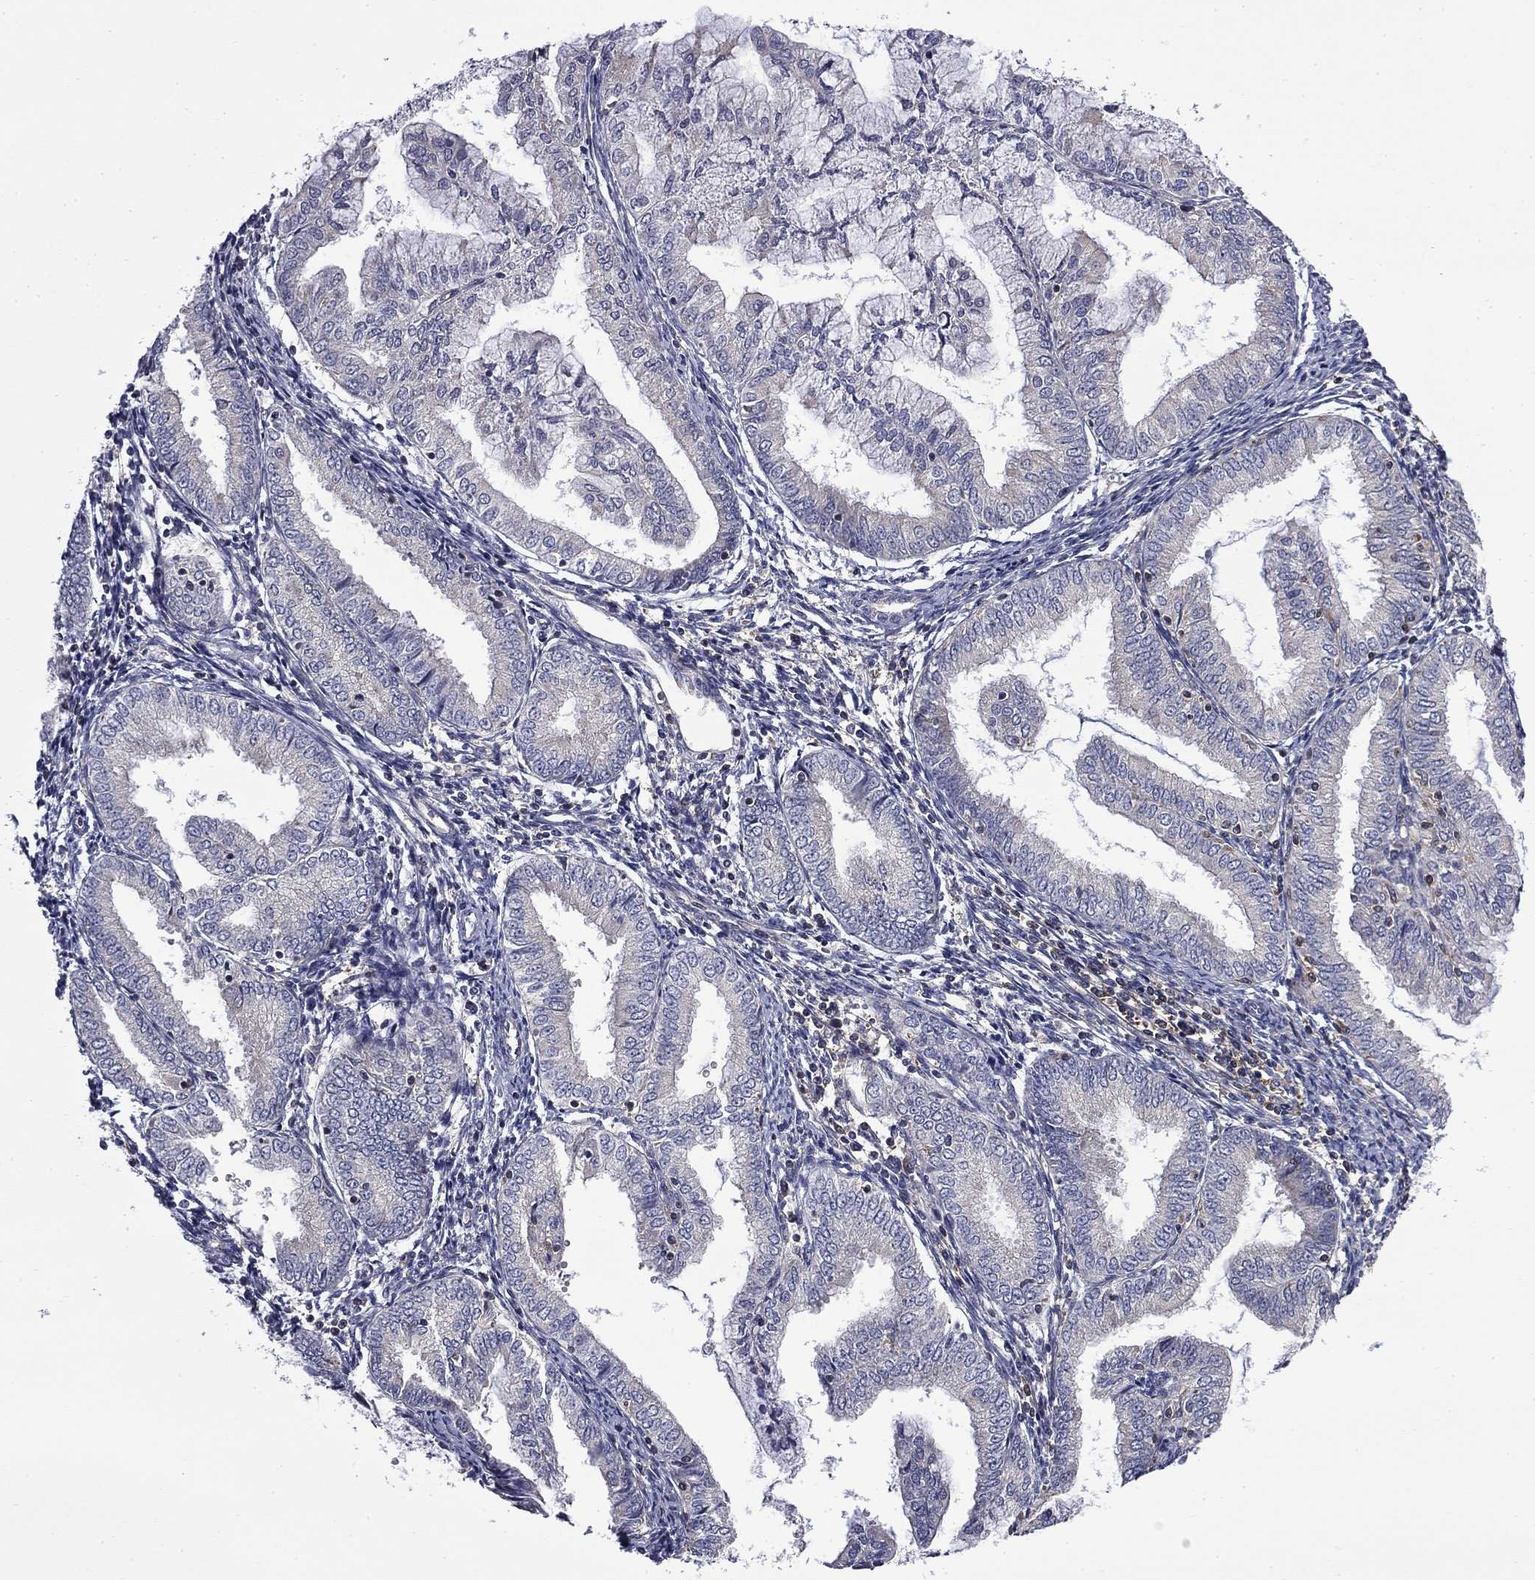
{"staining": {"intensity": "negative", "quantity": "none", "location": "none"}, "tissue": "endometrial cancer", "cell_type": "Tumor cells", "image_type": "cancer", "snomed": [{"axis": "morphology", "description": "Adenocarcinoma, NOS"}, {"axis": "topography", "description": "Endometrium"}], "caption": "Tumor cells are negative for brown protein staining in adenocarcinoma (endometrial).", "gene": "ARHGAP45", "patient": {"sex": "female", "age": 56}}